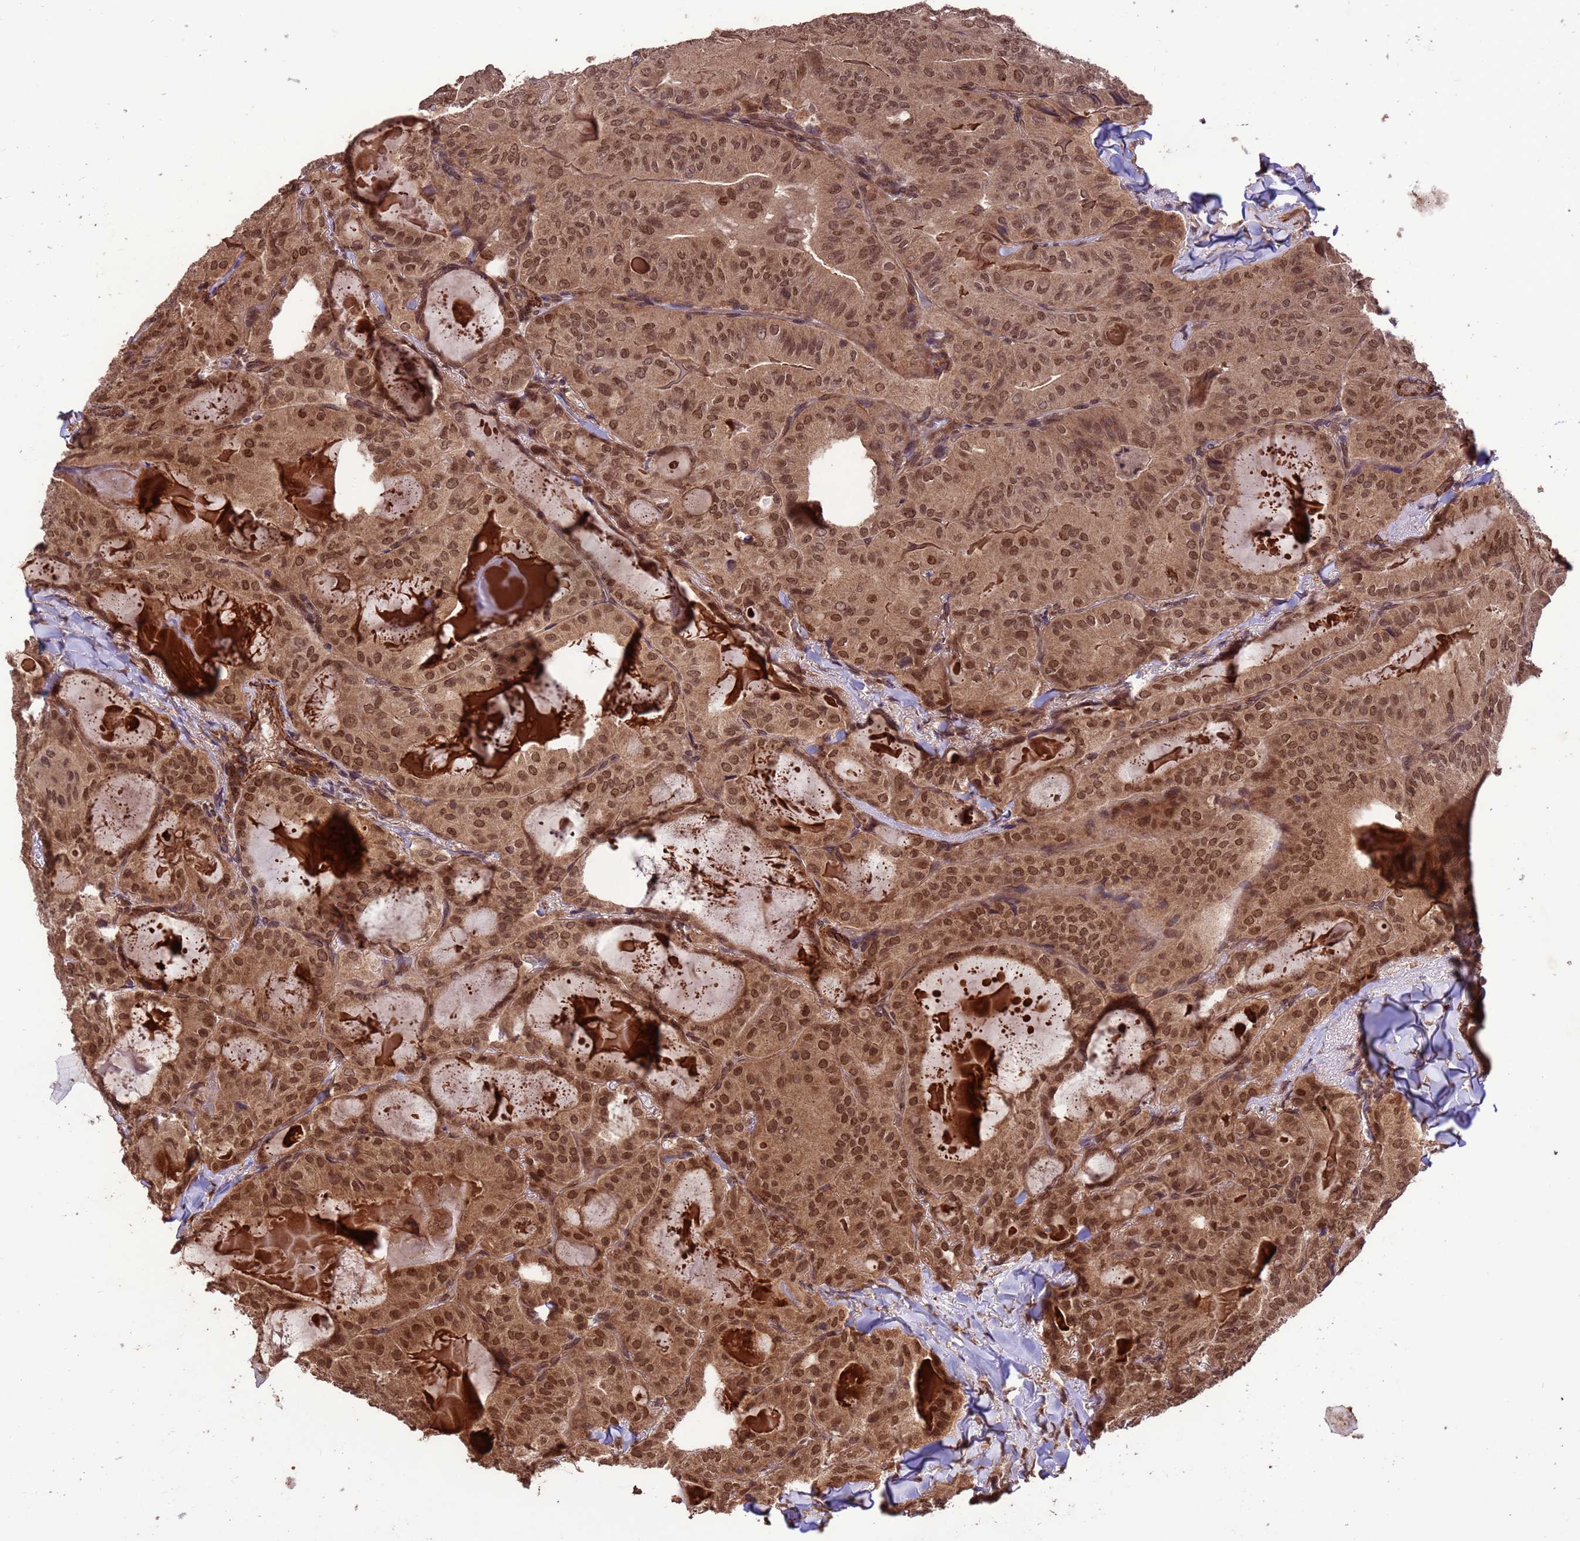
{"staining": {"intensity": "moderate", "quantity": ">75%", "location": "cytoplasmic/membranous,nuclear"}, "tissue": "thyroid cancer", "cell_type": "Tumor cells", "image_type": "cancer", "snomed": [{"axis": "morphology", "description": "Papillary adenocarcinoma, NOS"}, {"axis": "topography", "description": "Thyroid gland"}], "caption": "A histopathology image of human thyroid papillary adenocarcinoma stained for a protein reveals moderate cytoplasmic/membranous and nuclear brown staining in tumor cells.", "gene": "VSTM4", "patient": {"sex": "female", "age": 68}}